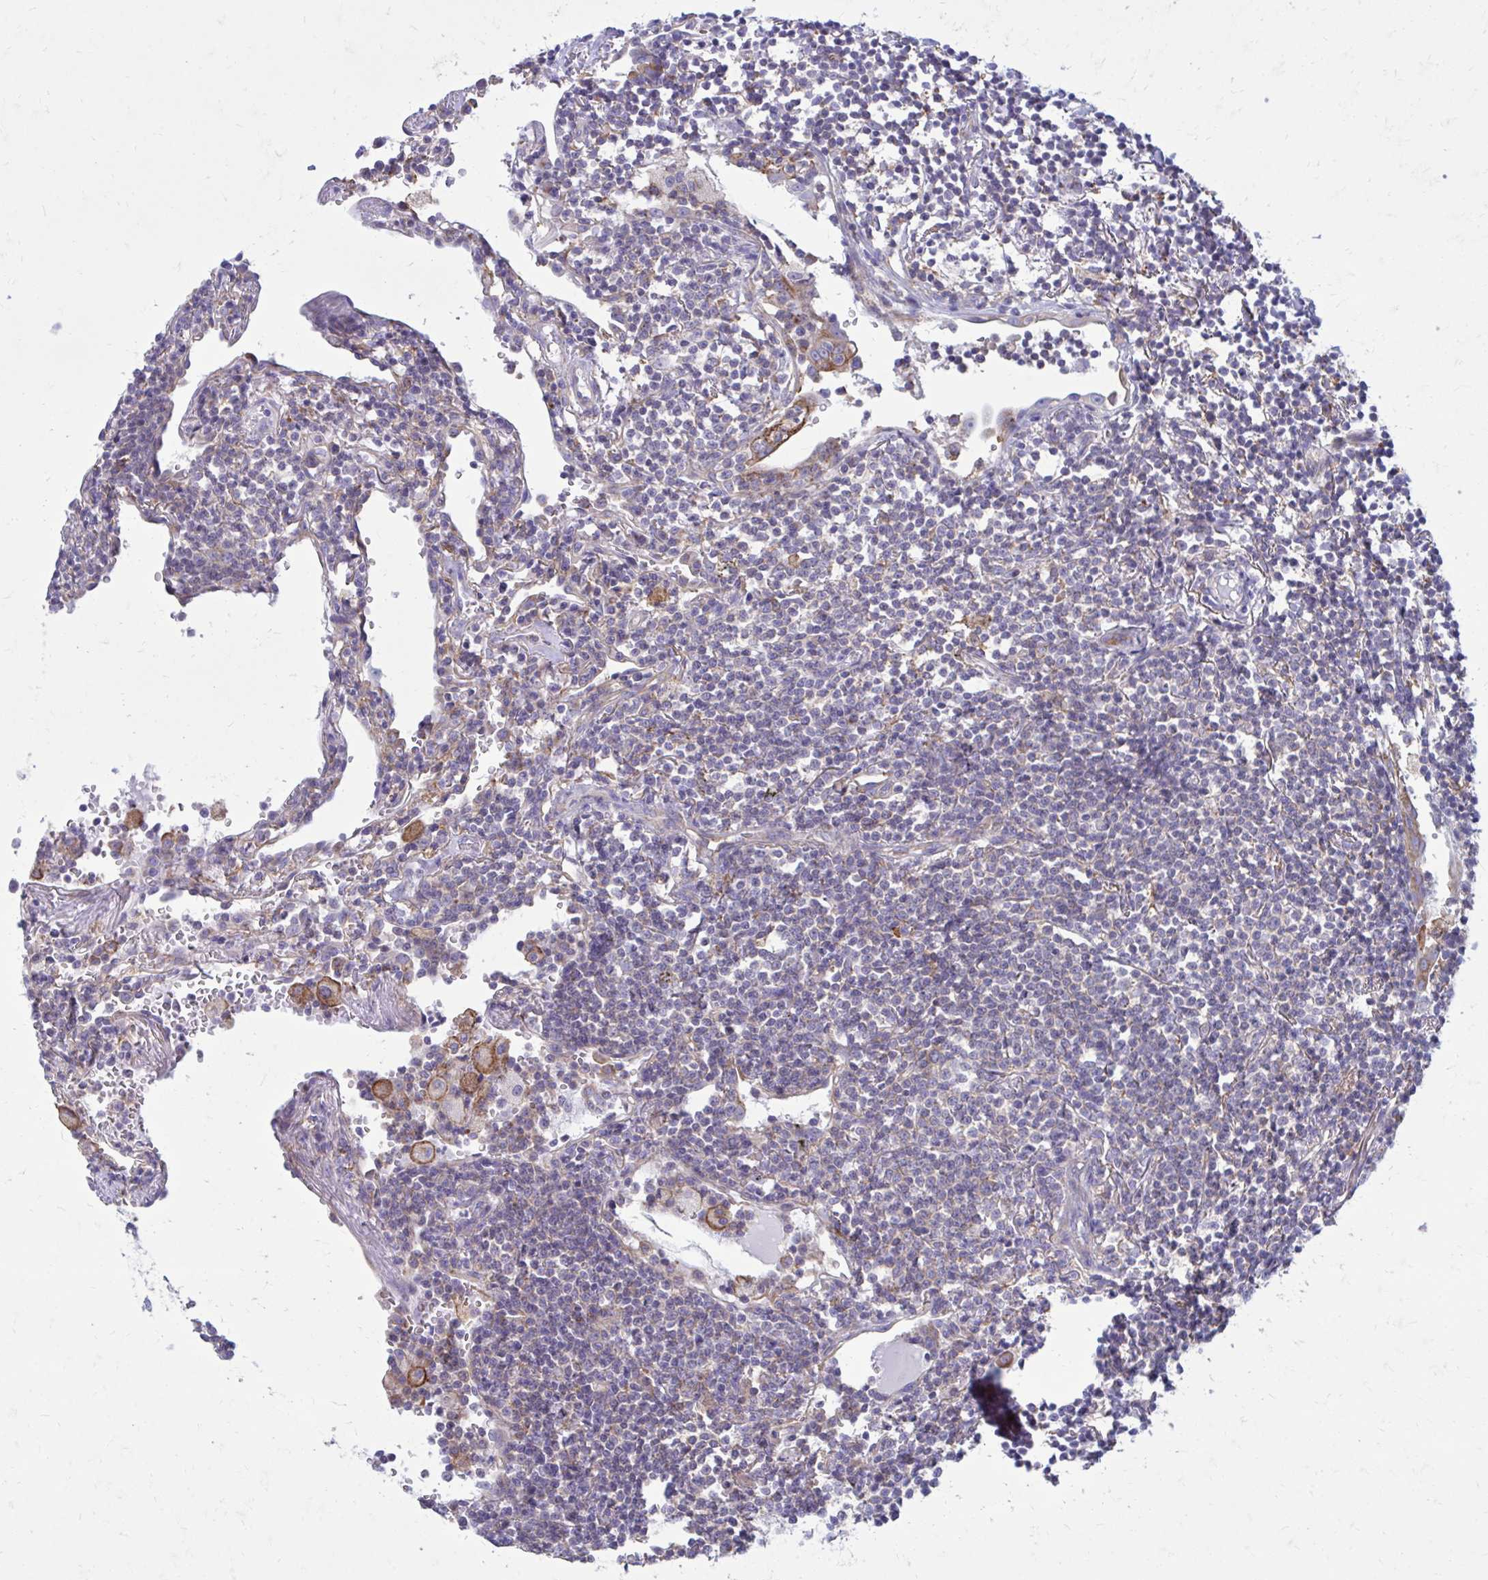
{"staining": {"intensity": "negative", "quantity": "none", "location": "none"}, "tissue": "lymphoma", "cell_type": "Tumor cells", "image_type": "cancer", "snomed": [{"axis": "morphology", "description": "Malignant lymphoma, non-Hodgkin's type, Low grade"}, {"axis": "topography", "description": "Lung"}], "caption": "High magnification brightfield microscopy of lymphoma stained with DAB (brown) and counterstained with hematoxylin (blue): tumor cells show no significant staining. The staining was performed using DAB to visualize the protein expression in brown, while the nuclei were stained in blue with hematoxylin (Magnification: 20x).", "gene": "CLTA", "patient": {"sex": "female", "age": 71}}